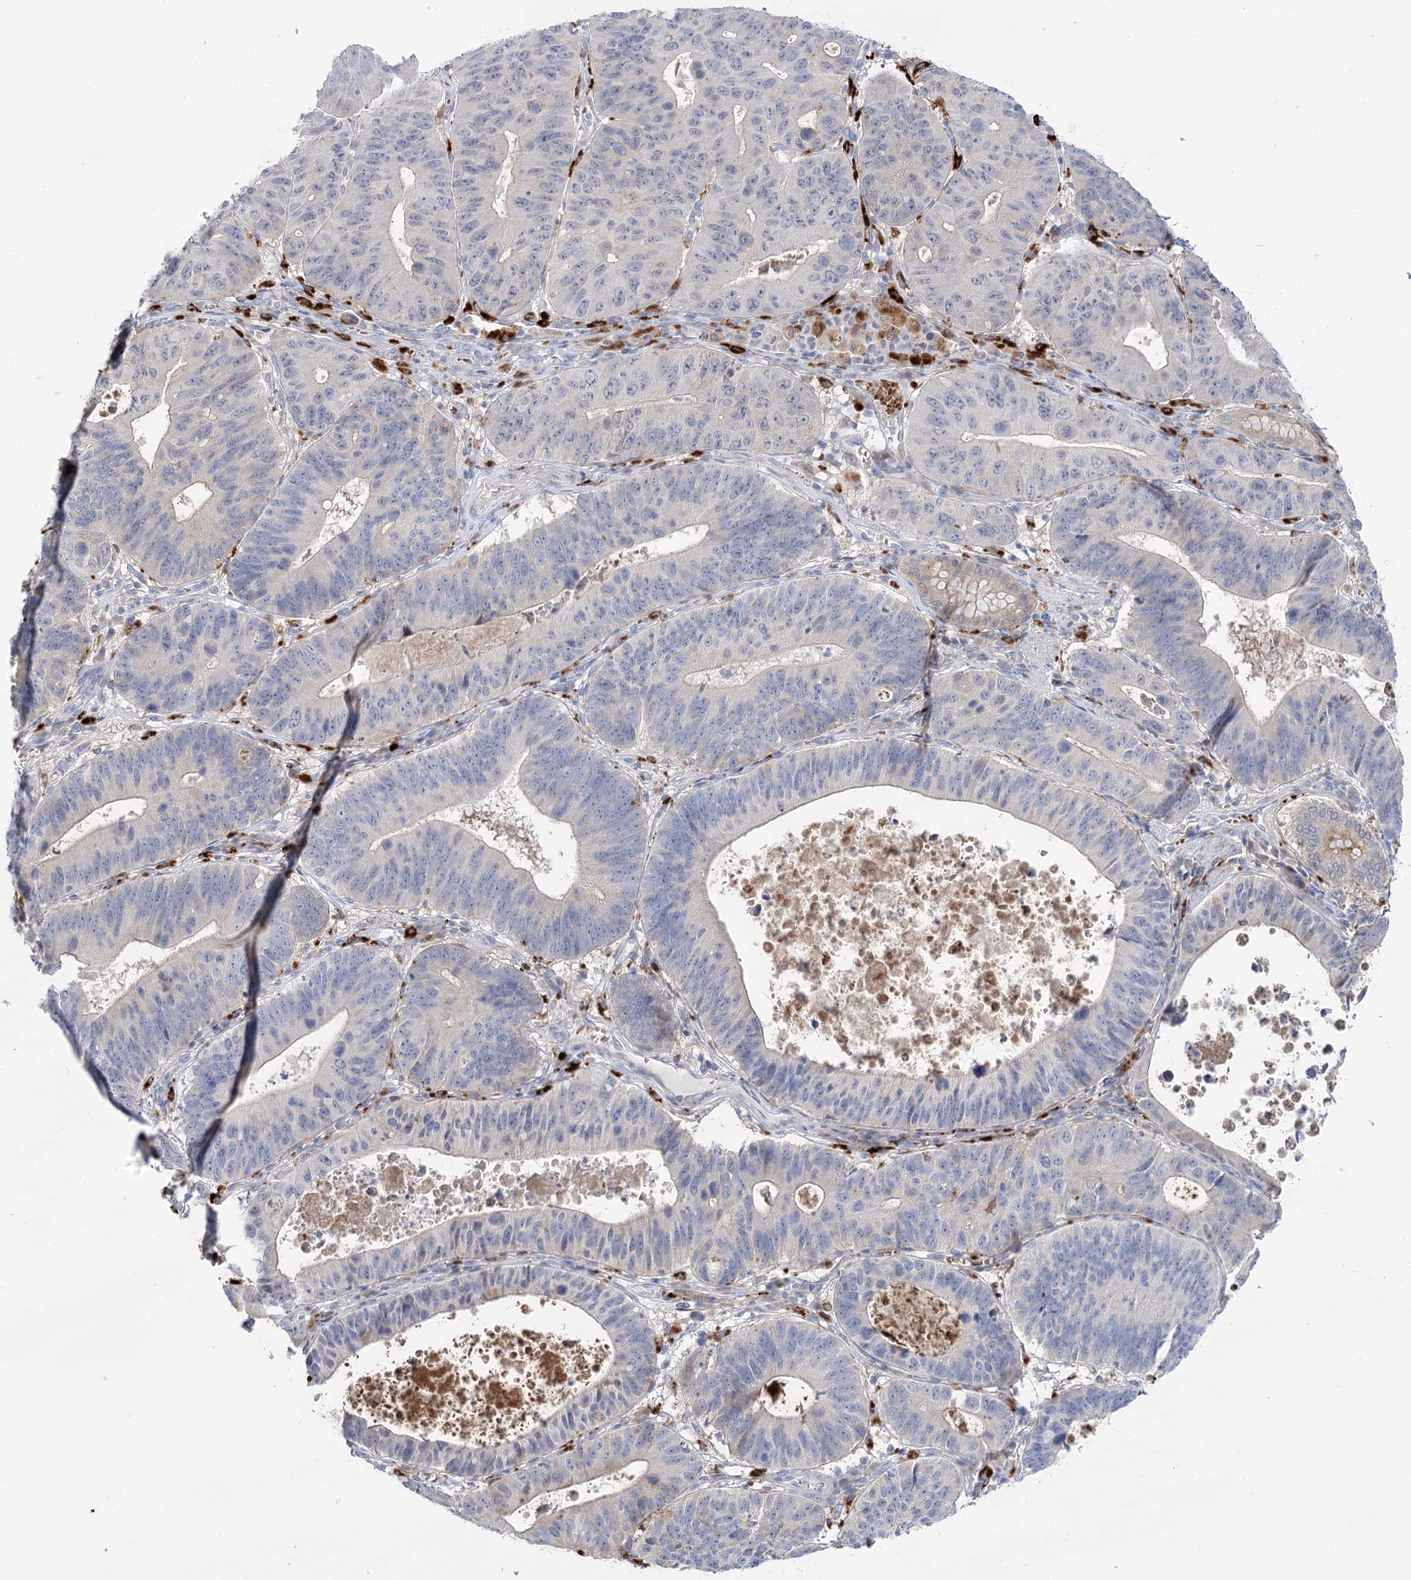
{"staining": {"intensity": "negative", "quantity": "none", "location": "none"}, "tissue": "stomach cancer", "cell_type": "Tumor cells", "image_type": "cancer", "snomed": [{"axis": "morphology", "description": "Adenocarcinoma, NOS"}, {"axis": "topography", "description": "Stomach"}], "caption": "Photomicrograph shows no significant protein positivity in tumor cells of adenocarcinoma (stomach).", "gene": "SIAE", "patient": {"sex": "male", "age": 59}}